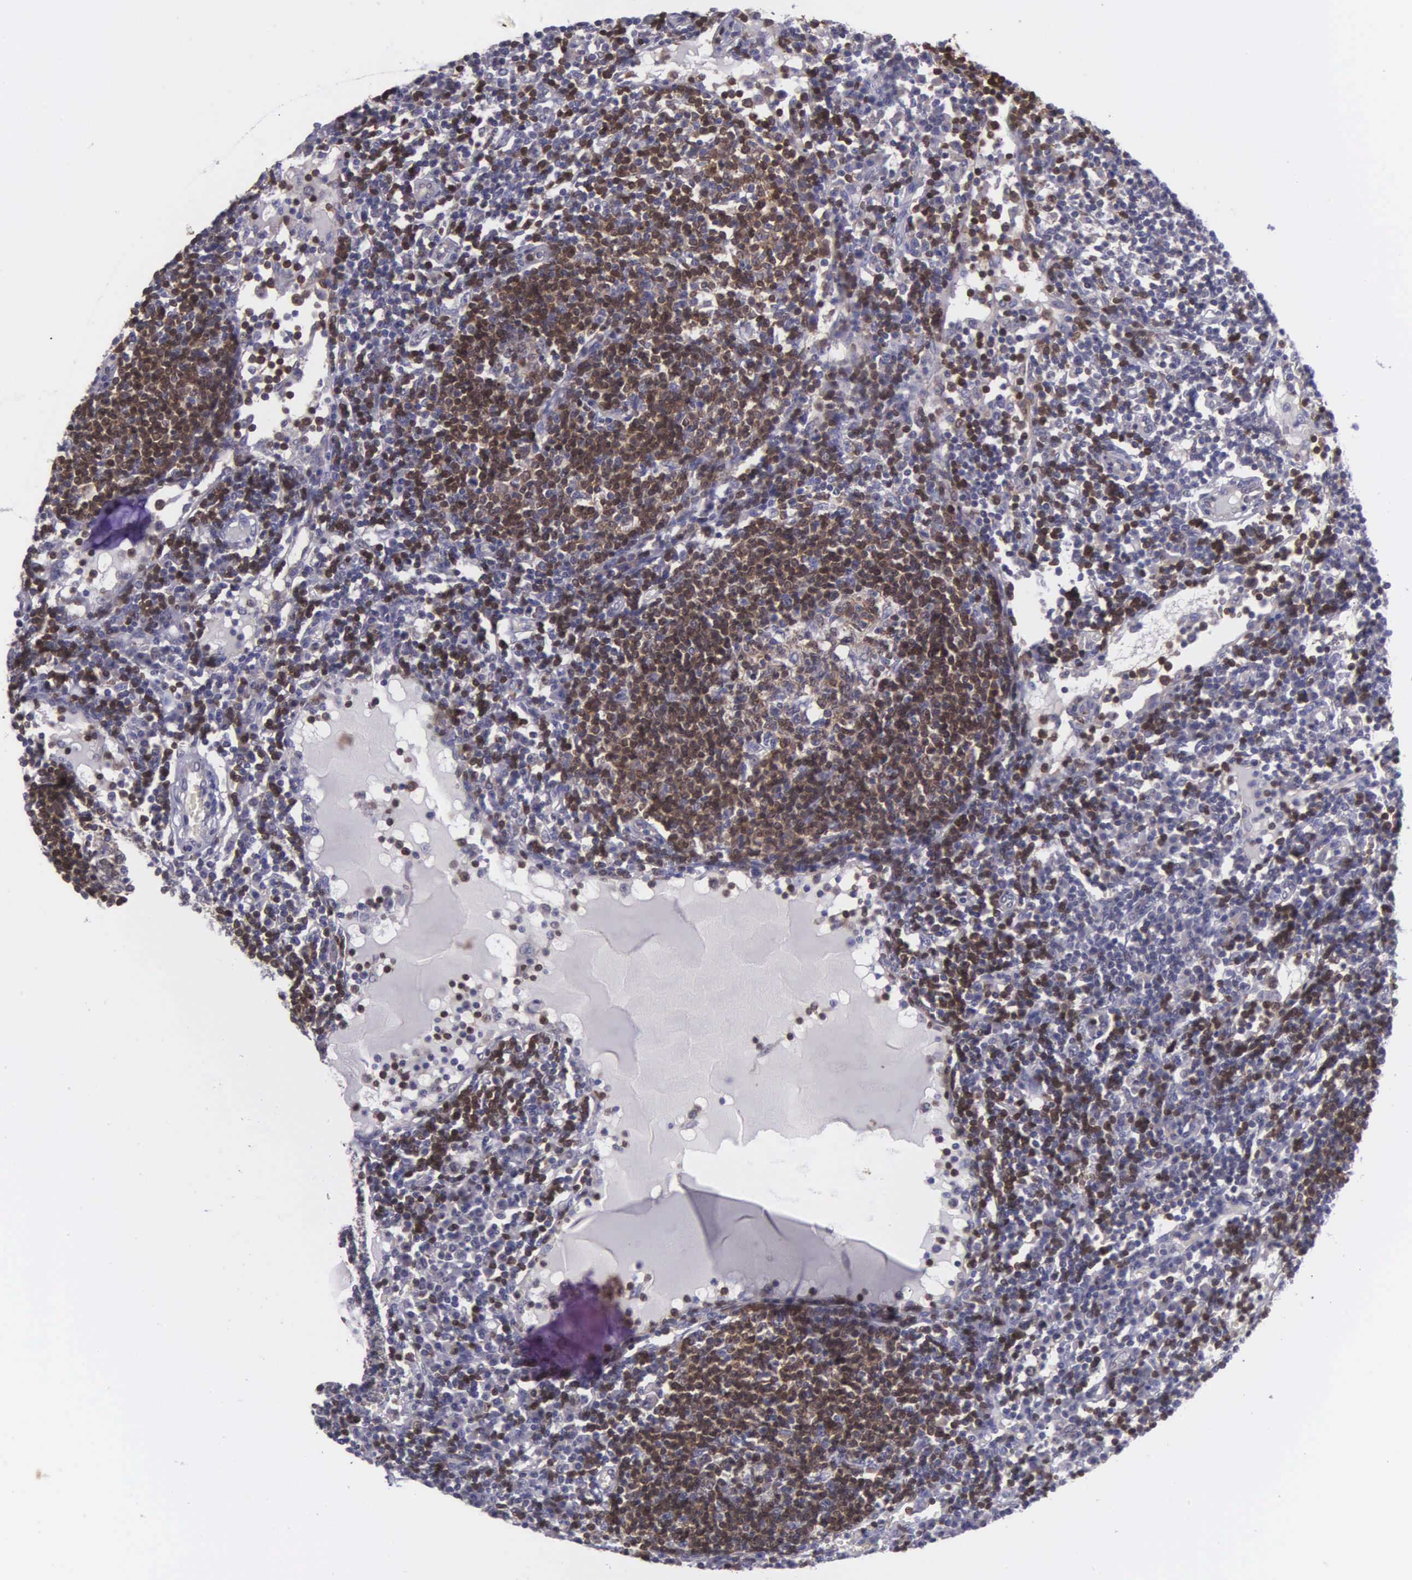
{"staining": {"intensity": "weak", "quantity": "<25%", "location": "cytoplasmic/membranous"}, "tissue": "lymph node", "cell_type": "Germinal center cells", "image_type": "normal", "snomed": [{"axis": "morphology", "description": "Normal tissue, NOS"}, {"axis": "topography", "description": "Lymph node"}], "caption": "Immunohistochemical staining of unremarkable human lymph node exhibits no significant positivity in germinal center cells. (DAB (3,3'-diaminobenzidine) immunohistochemistry, high magnification).", "gene": "MICAL3", "patient": {"sex": "female", "age": 55}}